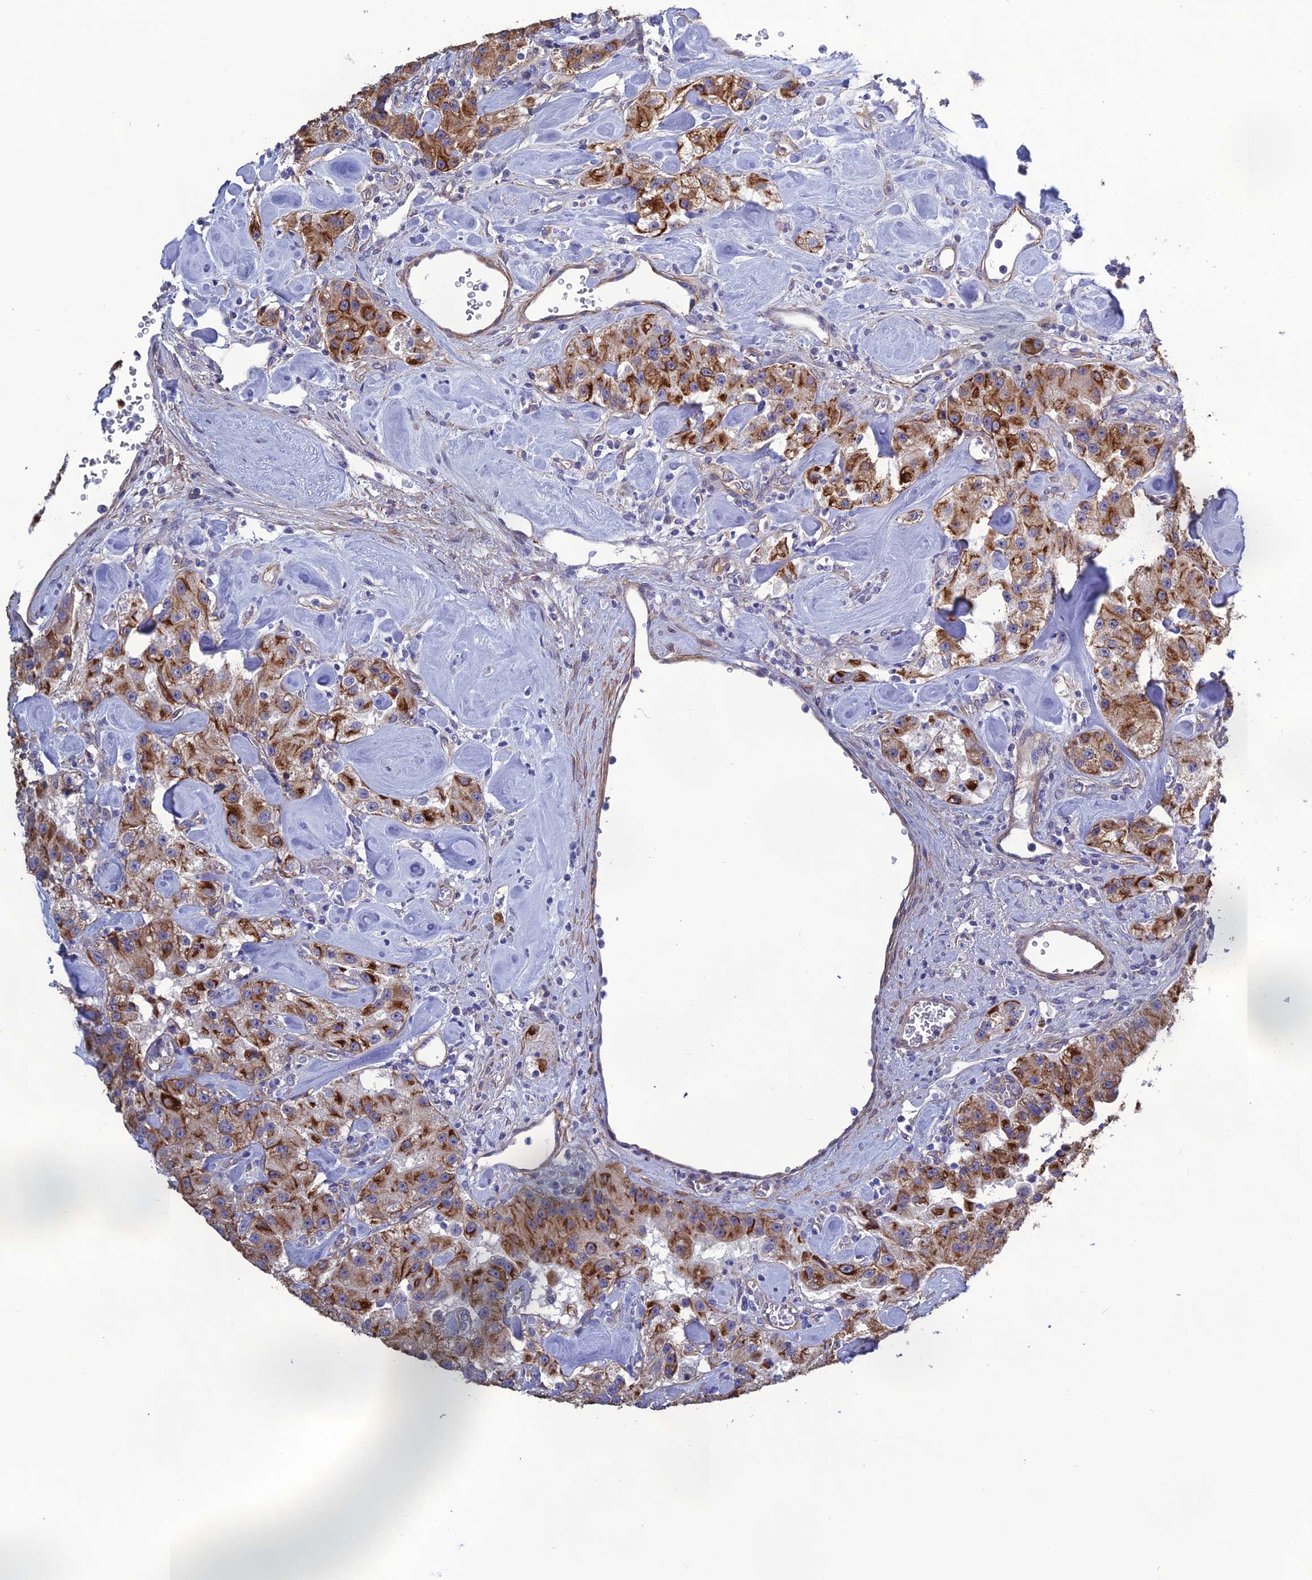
{"staining": {"intensity": "moderate", "quantity": ">75%", "location": "cytoplasmic/membranous"}, "tissue": "carcinoid", "cell_type": "Tumor cells", "image_type": "cancer", "snomed": [{"axis": "morphology", "description": "Carcinoid, malignant, NOS"}, {"axis": "topography", "description": "Pancreas"}], "caption": "The photomicrograph exhibits immunohistochemical staining of carcinoid (malignant). There is moderate cytoplasmic/membranous positivity is seen in approximately >75% of tumor cells.", "gene": "LZTS2", "patient": {"sex": "male", "age": 41}}